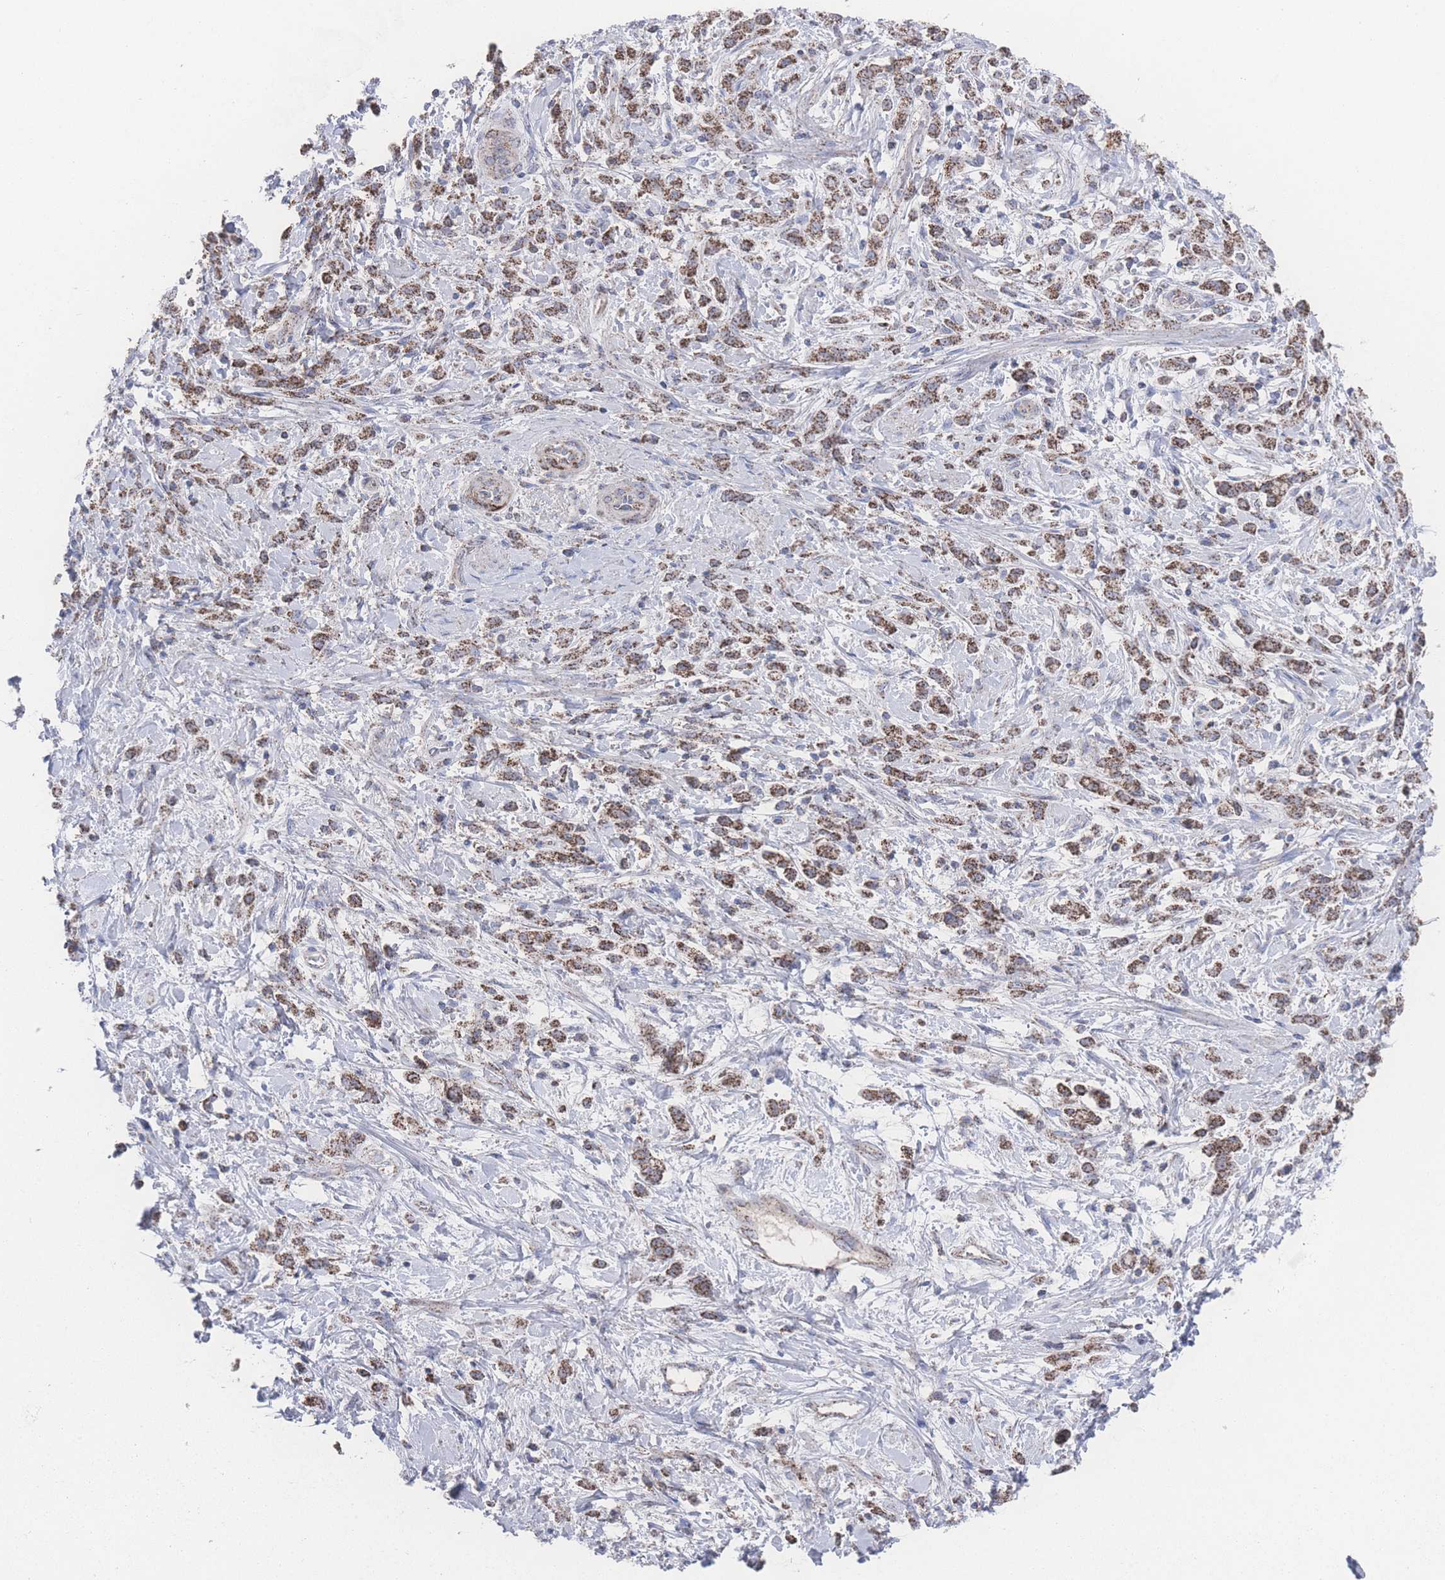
{"staining": {"intensity": "strong", "quantity": ">75%", "location": "cytoplasmic/membranous"}, "tissue": "stomach cancer", "cell_type": "Tumor cells", "image_type": "cancer", "snomed": [{"axis": "morphology", "description": "Adenocarcinoma, NOS"}, {"axis": "topography", "description": "Stomach"}], "caption": "Human adenocarcinoma (stomach) stained for a protein (brown) exhibits strong cytoplasmic/membranous positive expression in about >75% of tumor cells.", "gene": "PEX14", "patient": {"sex": "female", "age": 60}}